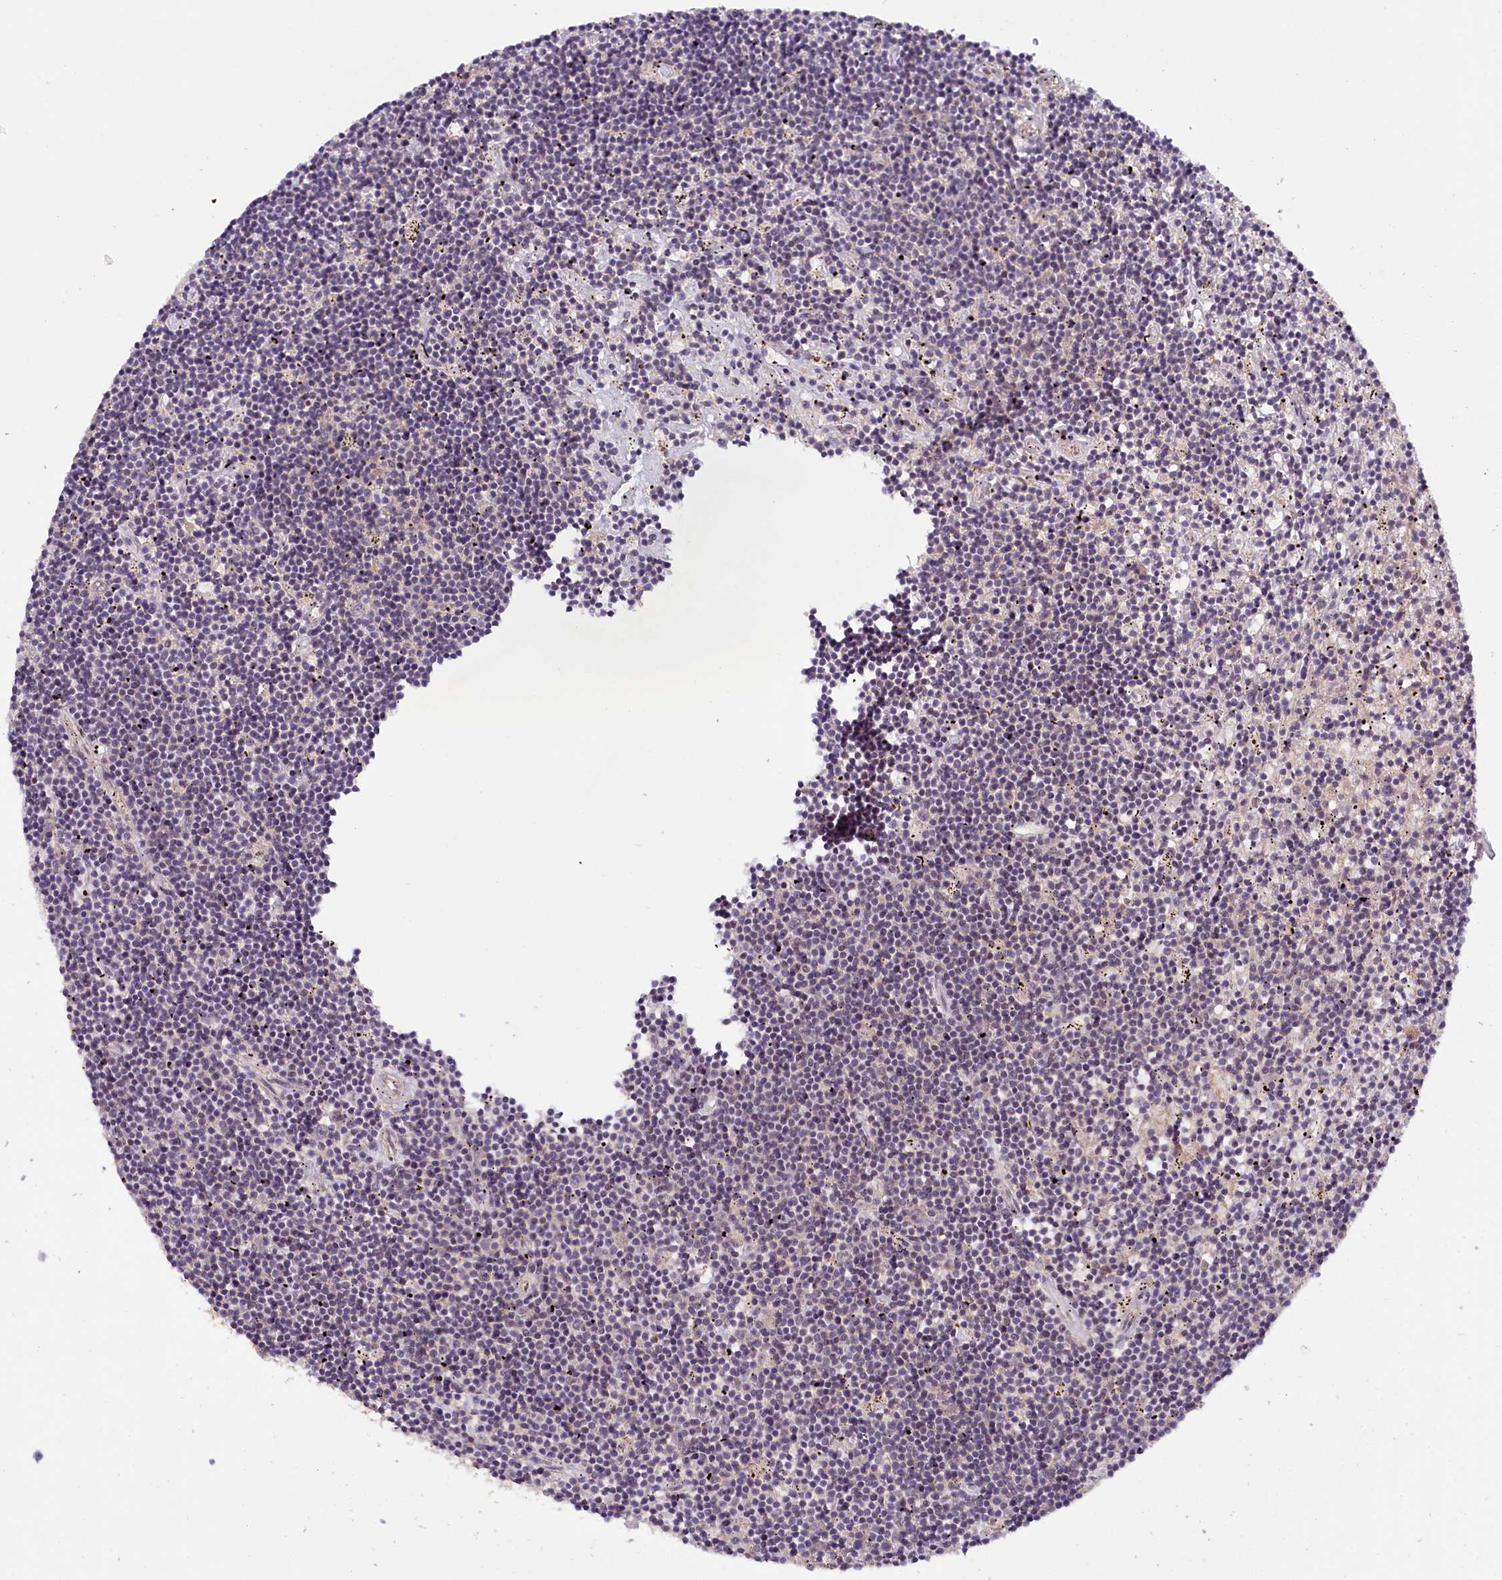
{"staining": {"intensity": "negative", "quantity": "none", "location": "none"}, "tissue": "lymphoma", "cell_type": "Tumor cells", "image_type": "cancer", "snomed": [{"axis": "morphology", "description": "Malignant lymphoma, non-Hodgkin's type, Low grade"}, {"axis": "topography", "description": "Spleen"}], "caption": "IHC micrograph of human lymphoma stained for a protein (brown), which demonstrates no expression in tumor cells.", "gene": "PHLDB1", "patient": {"sex": "male", "age": 76}}